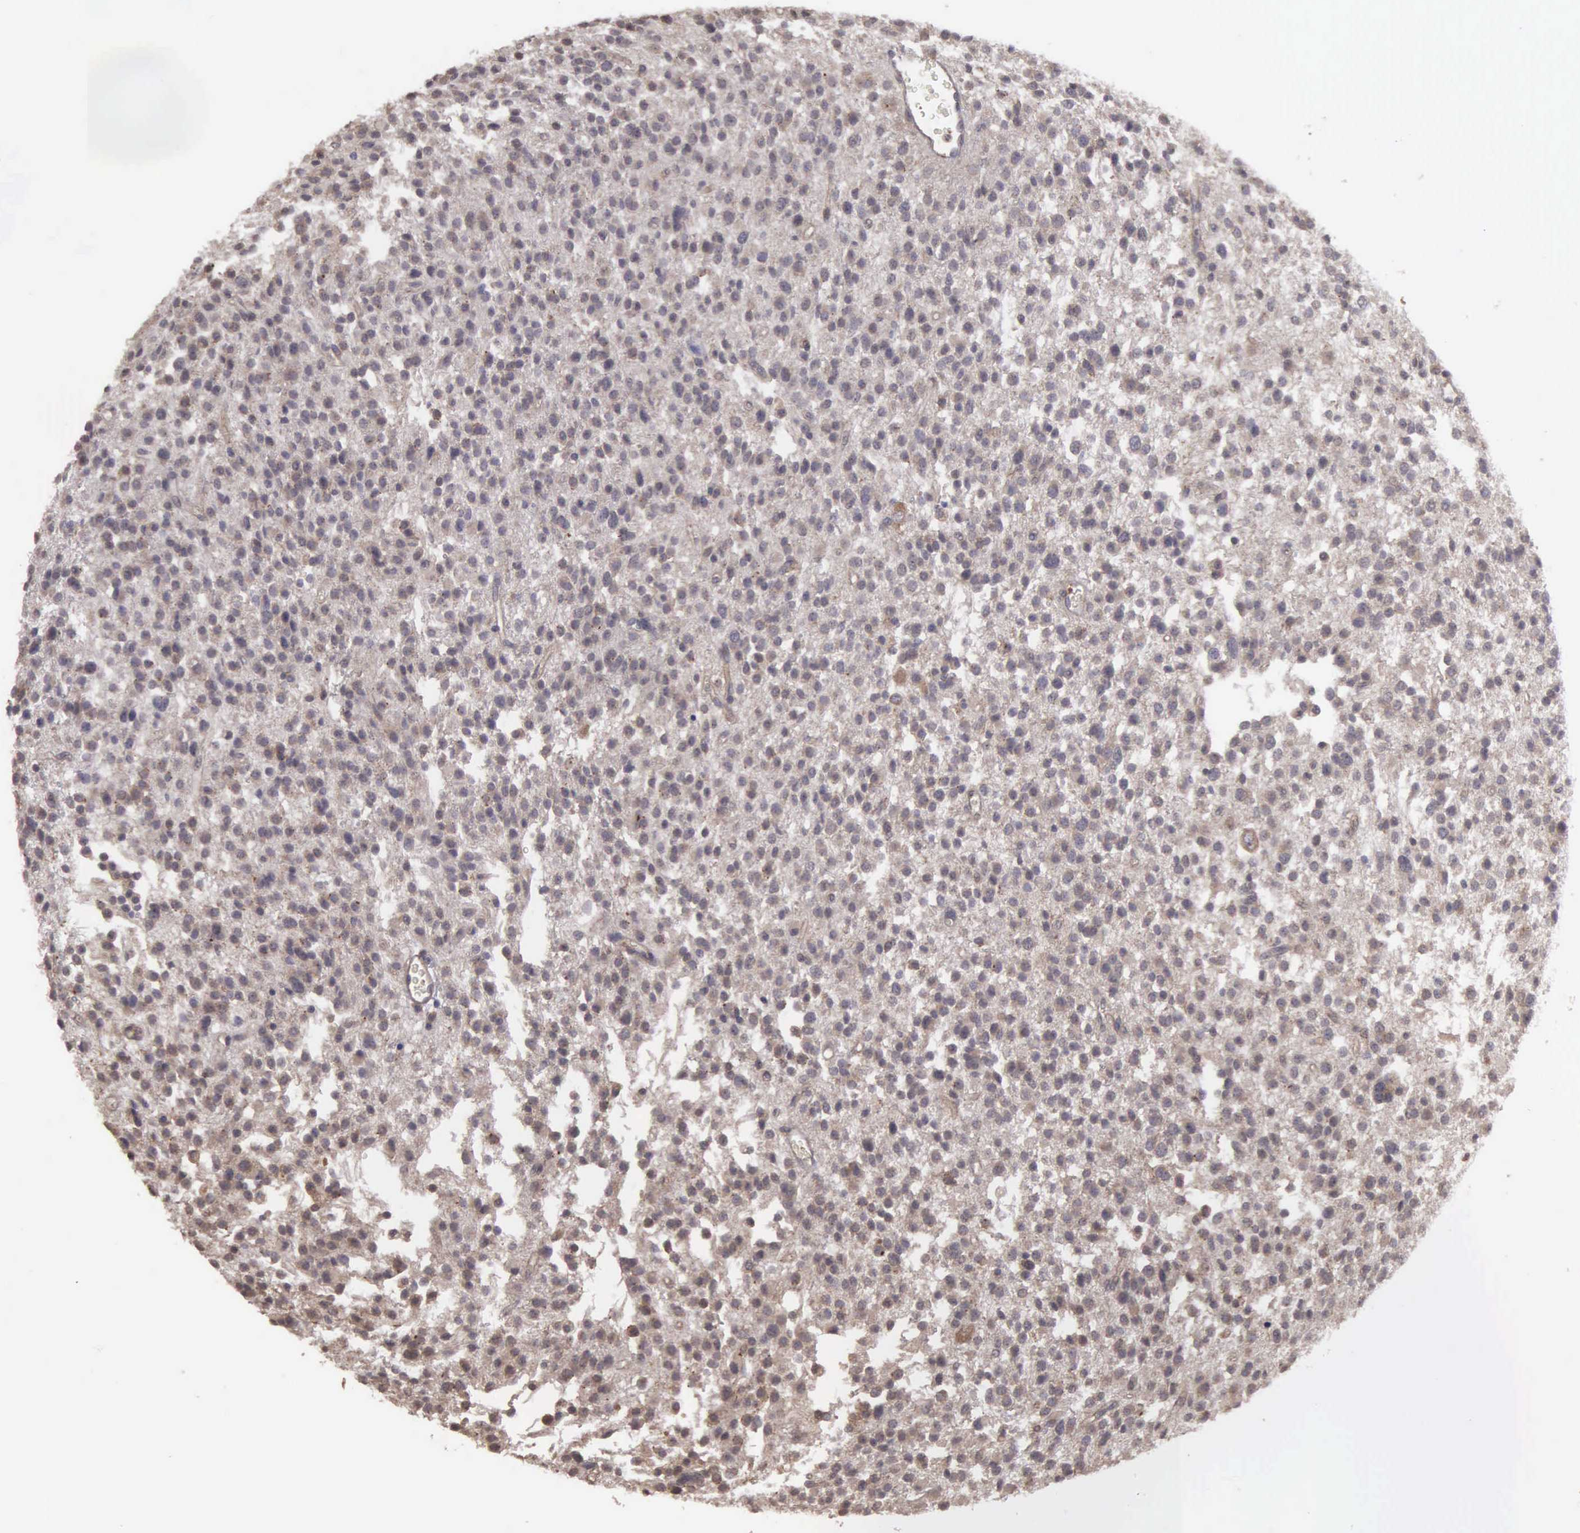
{"staining": {"intensity": "weak", "quantity": "25%-75%", "location": "cytoplasmic/membranous"}, "tissue": "glioma", "cell_type": "Tumor cells", "image_type": "cancer", "snomed": [{"axis": "morphology", "description": "Glioma, malignant, Low grade"}, {"axis": "topography", "description": "Brain"}], "caption": "Protein staining of glioma tissue demonstrates weak cytoplasmic/membranous staining in about 25%-75% of tumor cells.", "gene": "RTL10", "patient": {"sex": "female", "age": 36}}